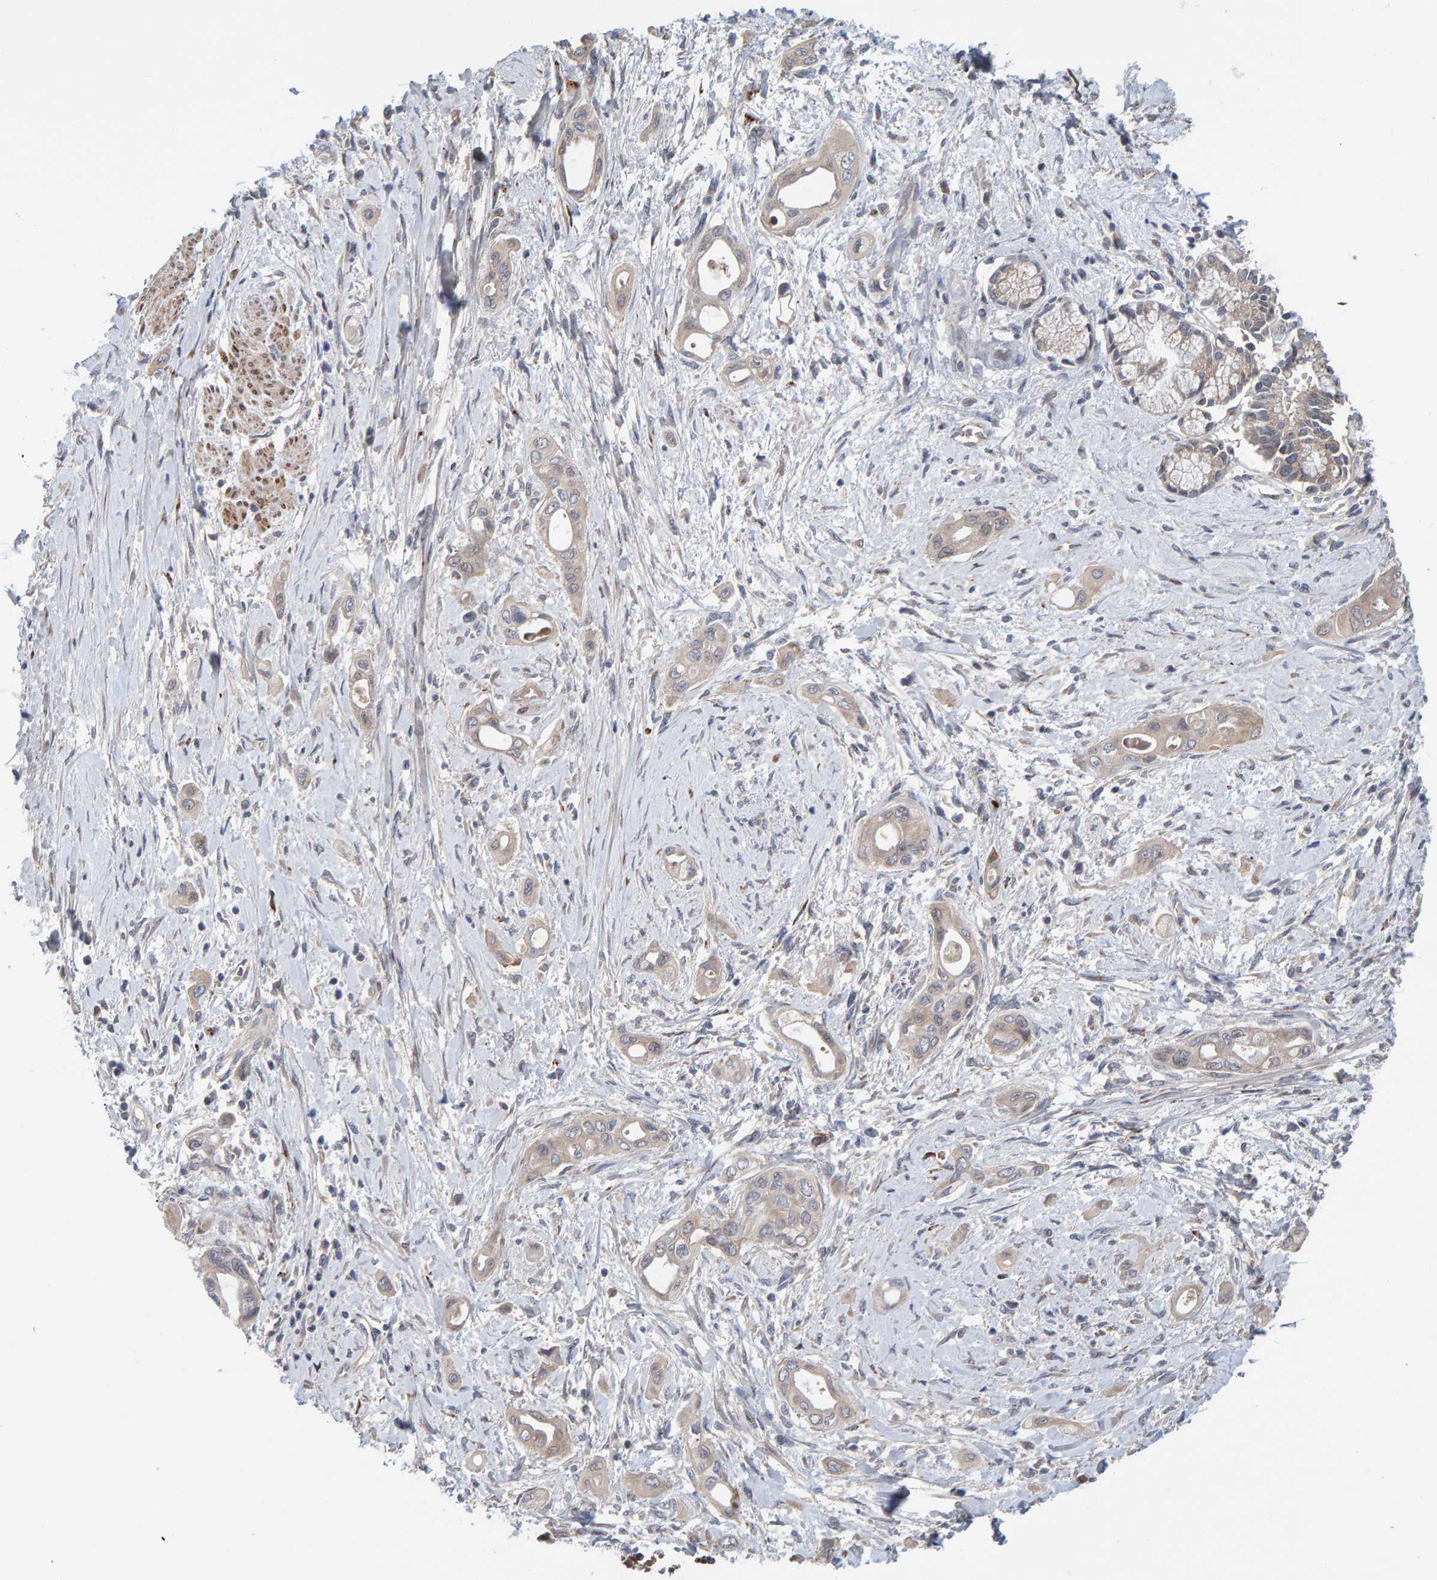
{"staining": {"intensity": "weak", "quantity": "25%-75%", "location": "cytoplasmic/membranous"}, "tissue": "pancreatic cancer", "cell_type": "Tumor cells", "image_type": "cancer", "snomed": [{"axis": "morphology", "description": "Adenocarcinoma, NOS"}, {"axis": "topography", "description": "Pancreas"}], "caption": "This is a histology image of immunohistochemistry (IHC) staining of pancreatic cancer, which shows weak staining in the cytoplasmic/membranous of tumor cells.", "gene": "MFSD6L", "patient": {"sex": "male", "age": 59}}